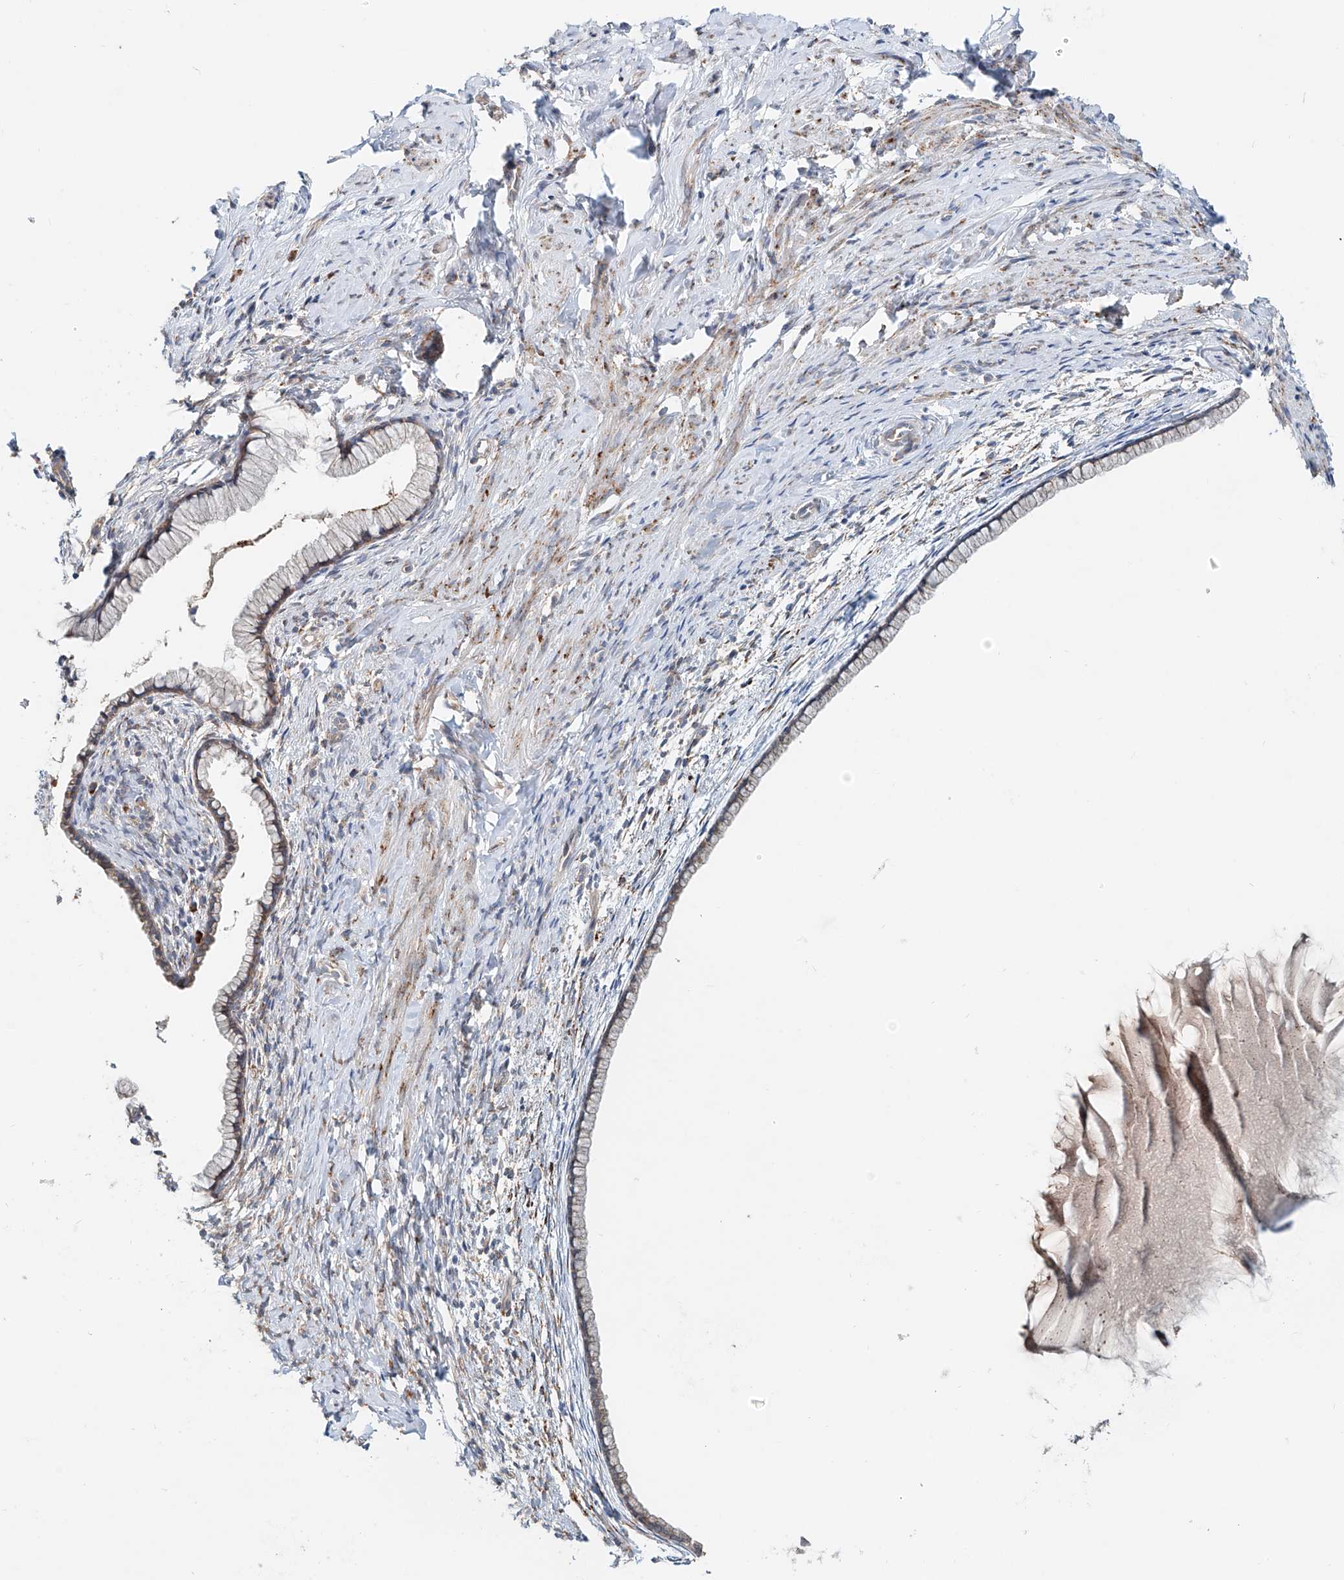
{"staining": {"intensity": "moderate", "quantity": "<25%", "location": "cytoplasmic/membranous"}, "tissue": "cervix", "cell_type": "Glandular cells", "image_type": "normal", "snomed": [{"axis": "morphology", "description": "Normal tissue, NOS"}, {"axis": "topography", "description": "Cervix"}], "caption": "A brown stain highlights moderate cytoplasmic/membranous expression of a protein in glandular cells of benign cervix.", "gene": "SNAP29", "patient": {"sex": "female", "age": 75}}